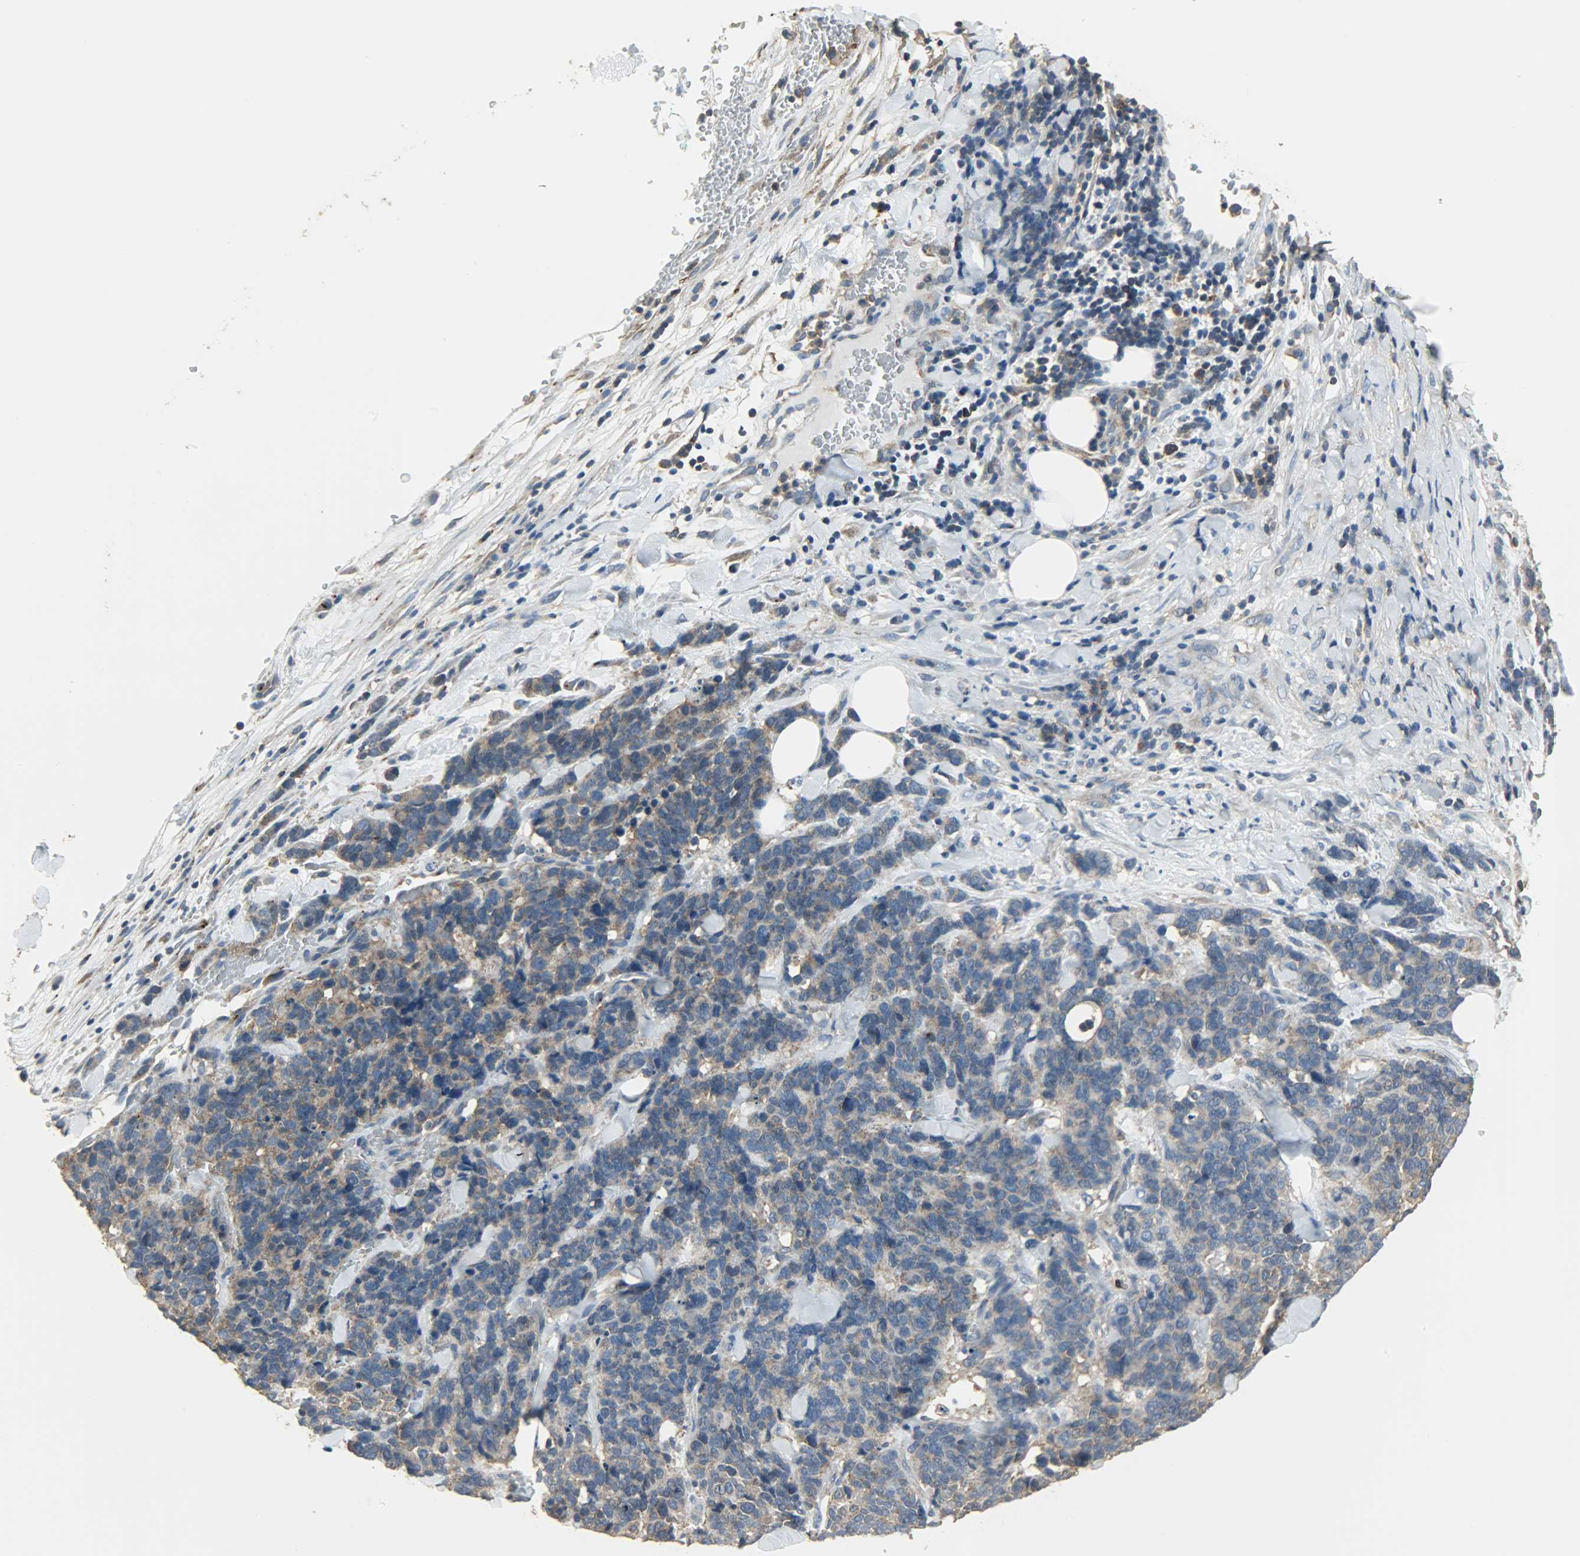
{"staining": {"intensity": "weak", "quantity": ">75%", "location": "cytoplasmic/membranous"}, "tissue": "lung cancer", "cell_type": "Tumor cells", "image_type": "cancer", "snomed": [{"axis": "morphology", "description": "Neoplasm, malignant, NOS"}, {"axis": "topography", "description": "Lung"}], "caption": "This is an image of immunohistochemistry (IHC) staining of lung neoplasm (malignant), which shows weak expression in the cytoplasmic/membranous of tumor cells.", "gene": "DNAJA4", "patient": {"sex": "female", "age": 58}}